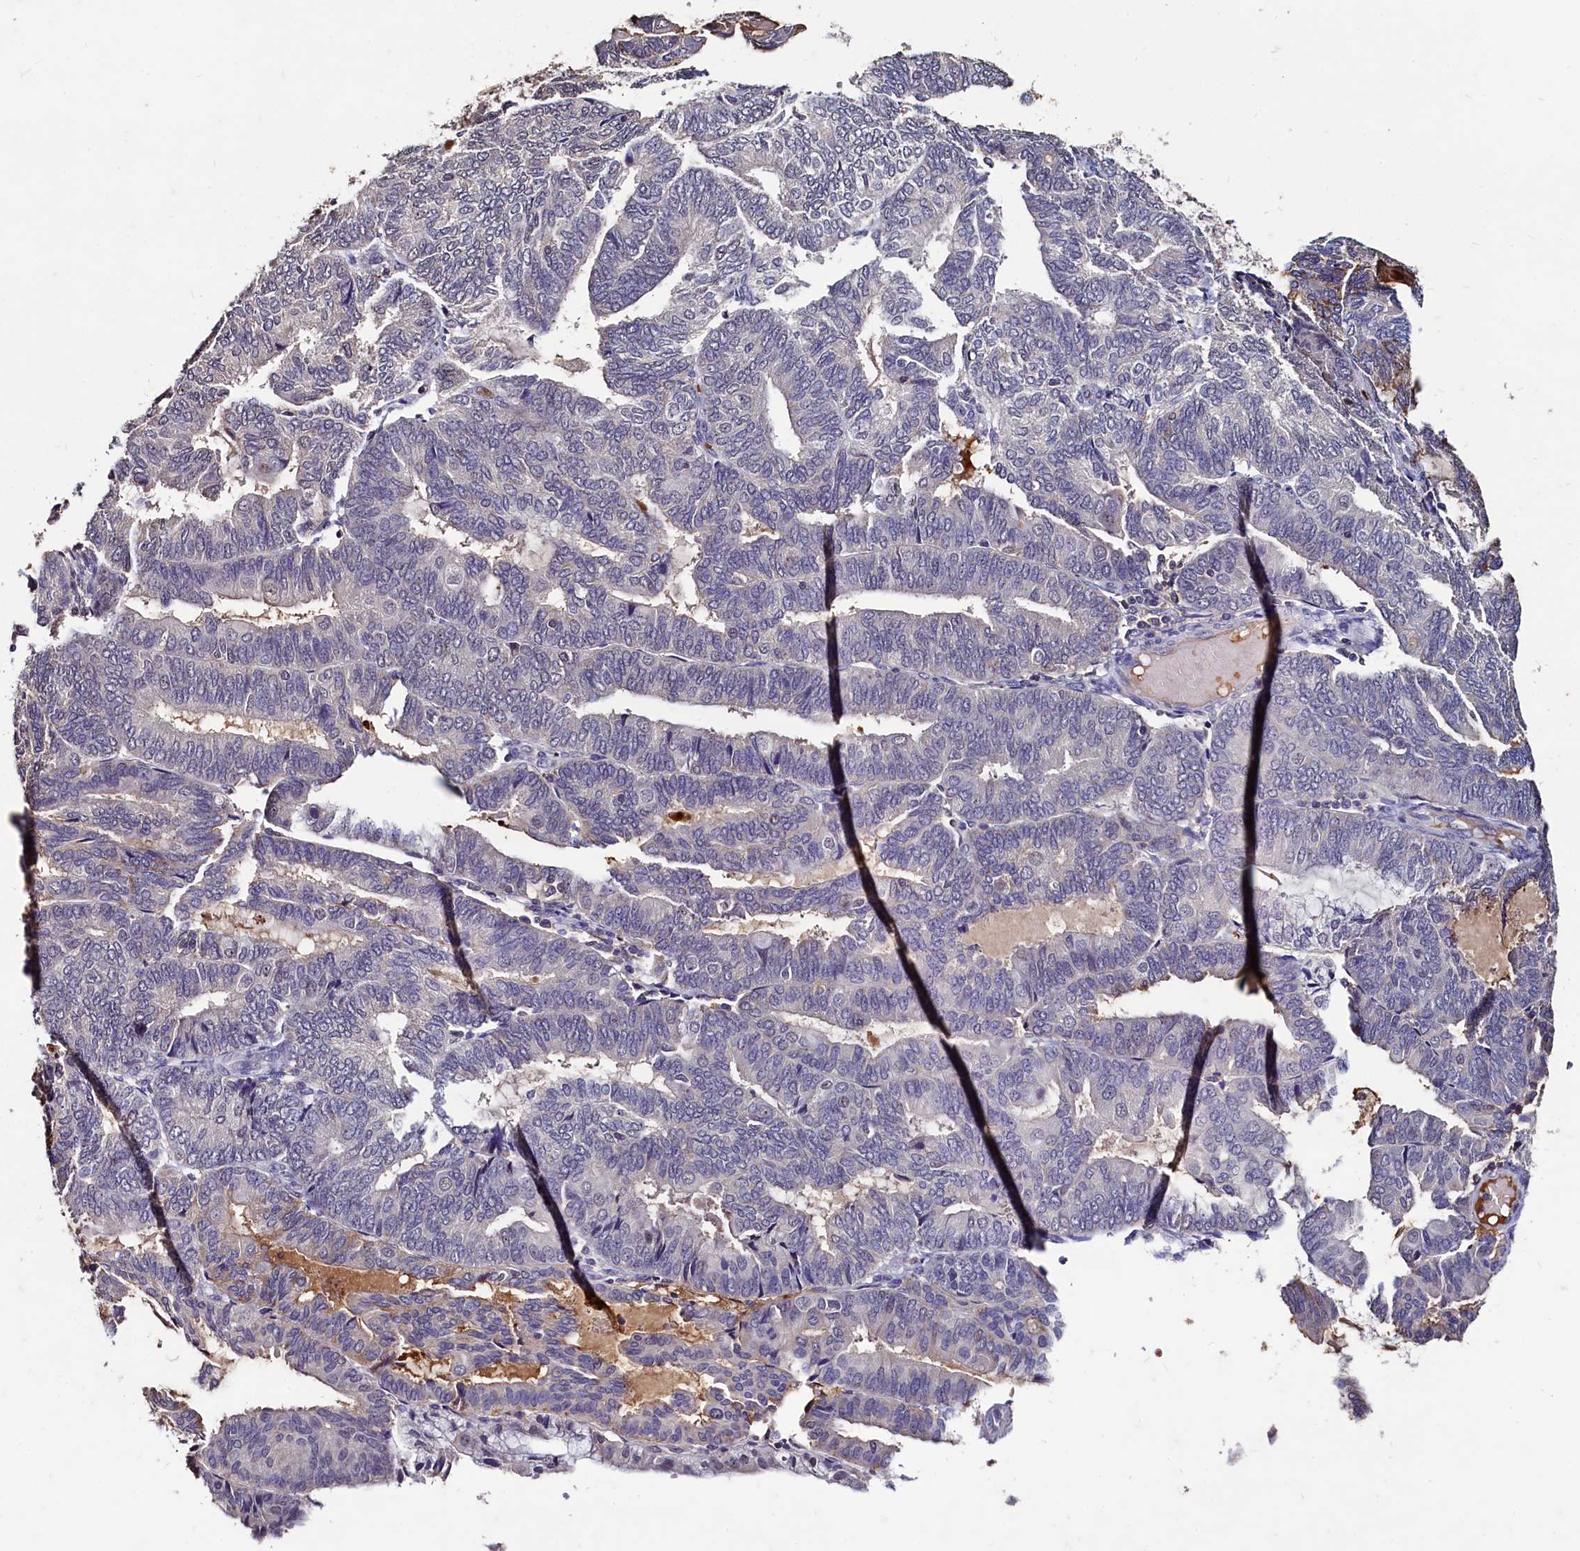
{"staining": {"intensity": "negative", "quantity": "none", "location": "none"}, "tissue": "endometrial cancer", "cell_type": "Tumor cells", "image_type": "cancer", "snomed": [{"axis": "morphology", "description": "Adenocarcinoma, NOS"}, {"axis": "topography", "description": "Endometrium"}], "caption": "High power microscopy image of an IHC histopathology image of adenocarcinoma (endometrial), revealing no significant positivity in tumor cells.", "gene": "CSTPP1", "patient": {"sex": "female", "age": 81}}